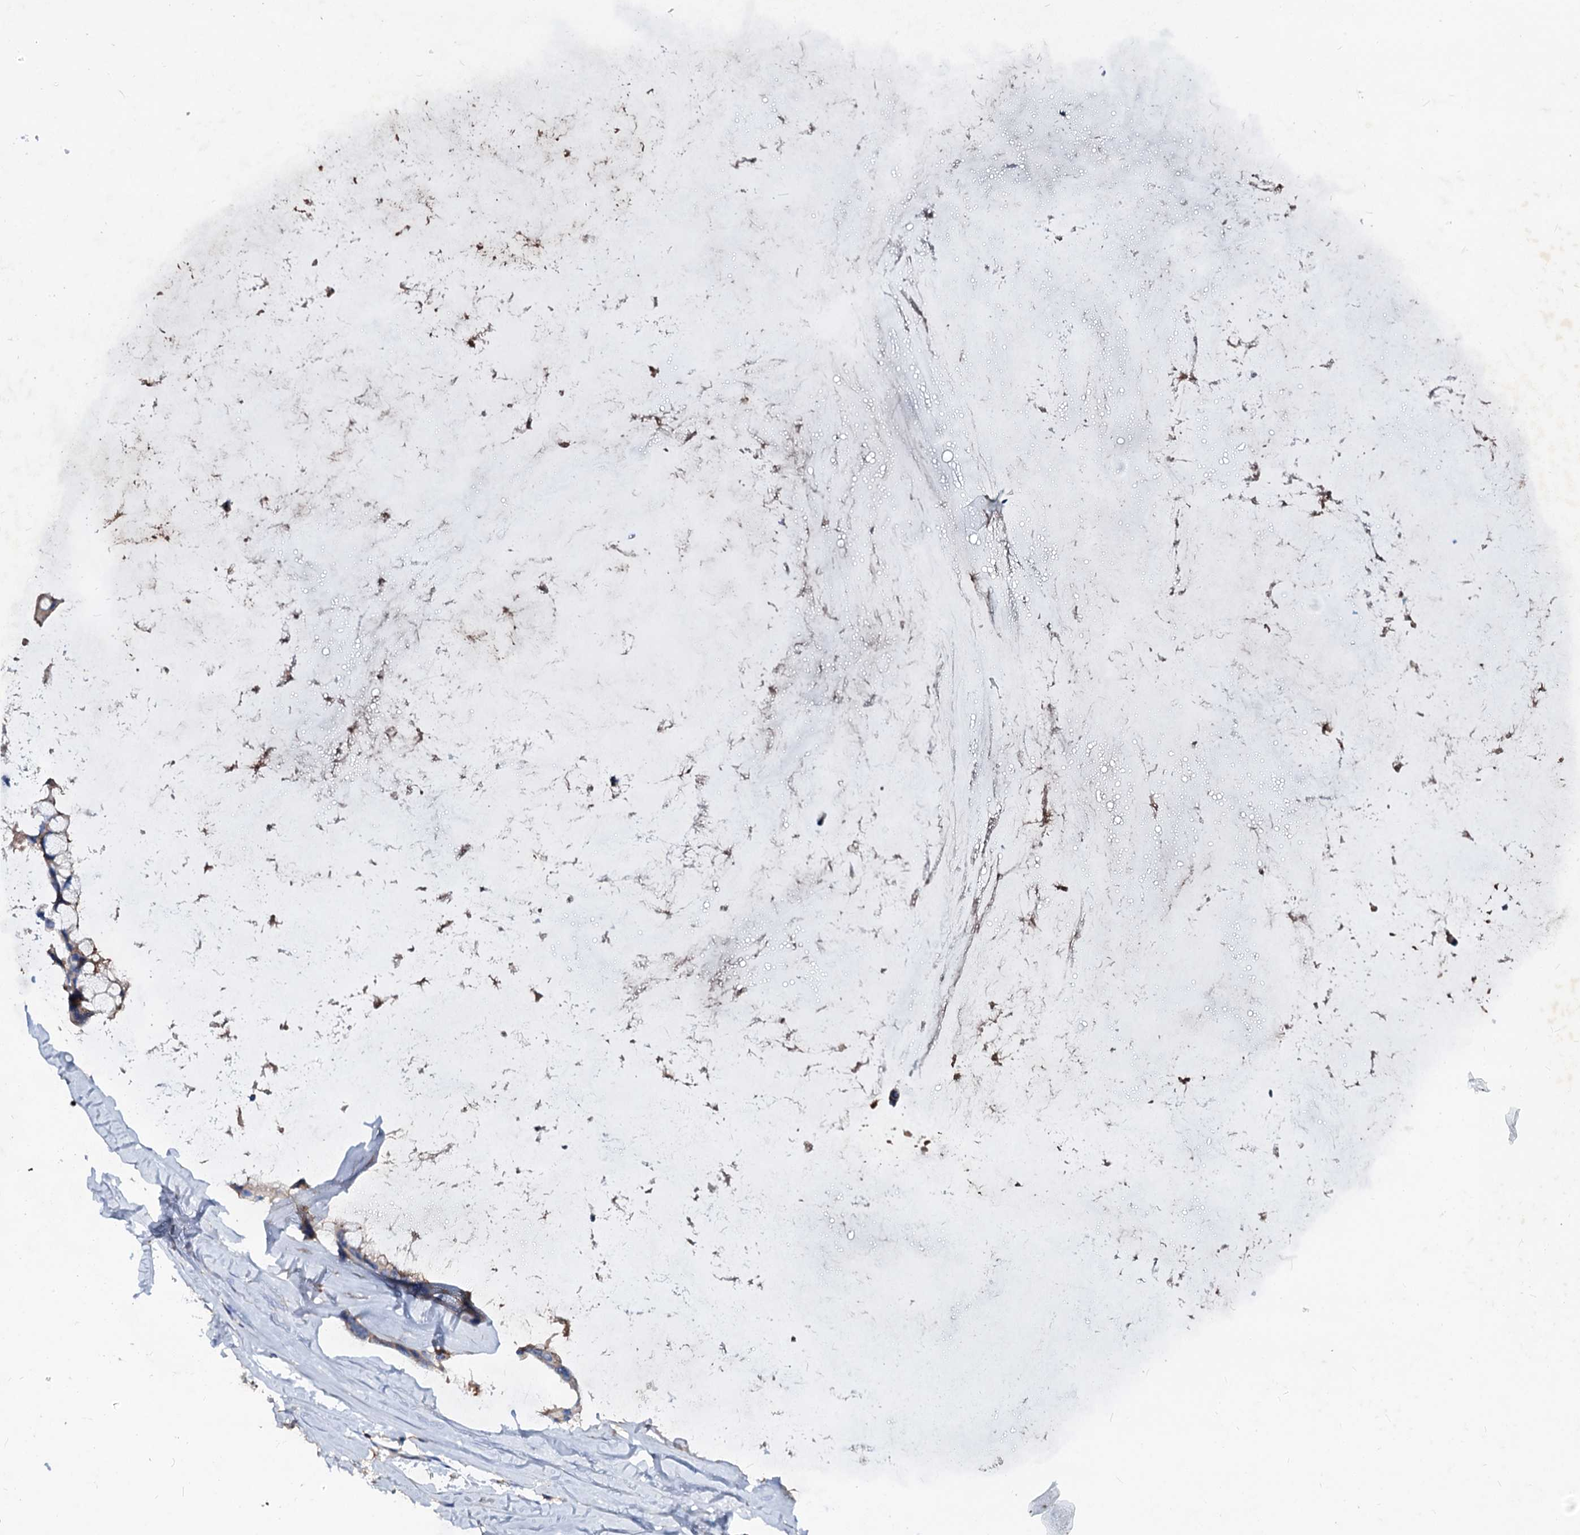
{"staining": {"intensity": "weak", "quantity": ">75%", "location": "cytoplasmic/membranous"}, "tissue": "ovarian cancer", "cell_type": "Tumor cells", "image_type": "cancer", "snomed": [{"axis": "morphology", "description": "Cystadenocarcinoma, mucinous, NOS"}, {"axis": "topography", "description": "Ovary"}], "caption": "Tumor cells exhibit low levels of weak cytoplasmic/membranous expression in about >75% of cells in ovarian cancer (mucinous cystadenocarcinoma).", "gene": "ACY3", "patient": {"sex": "female", "age": 39}}